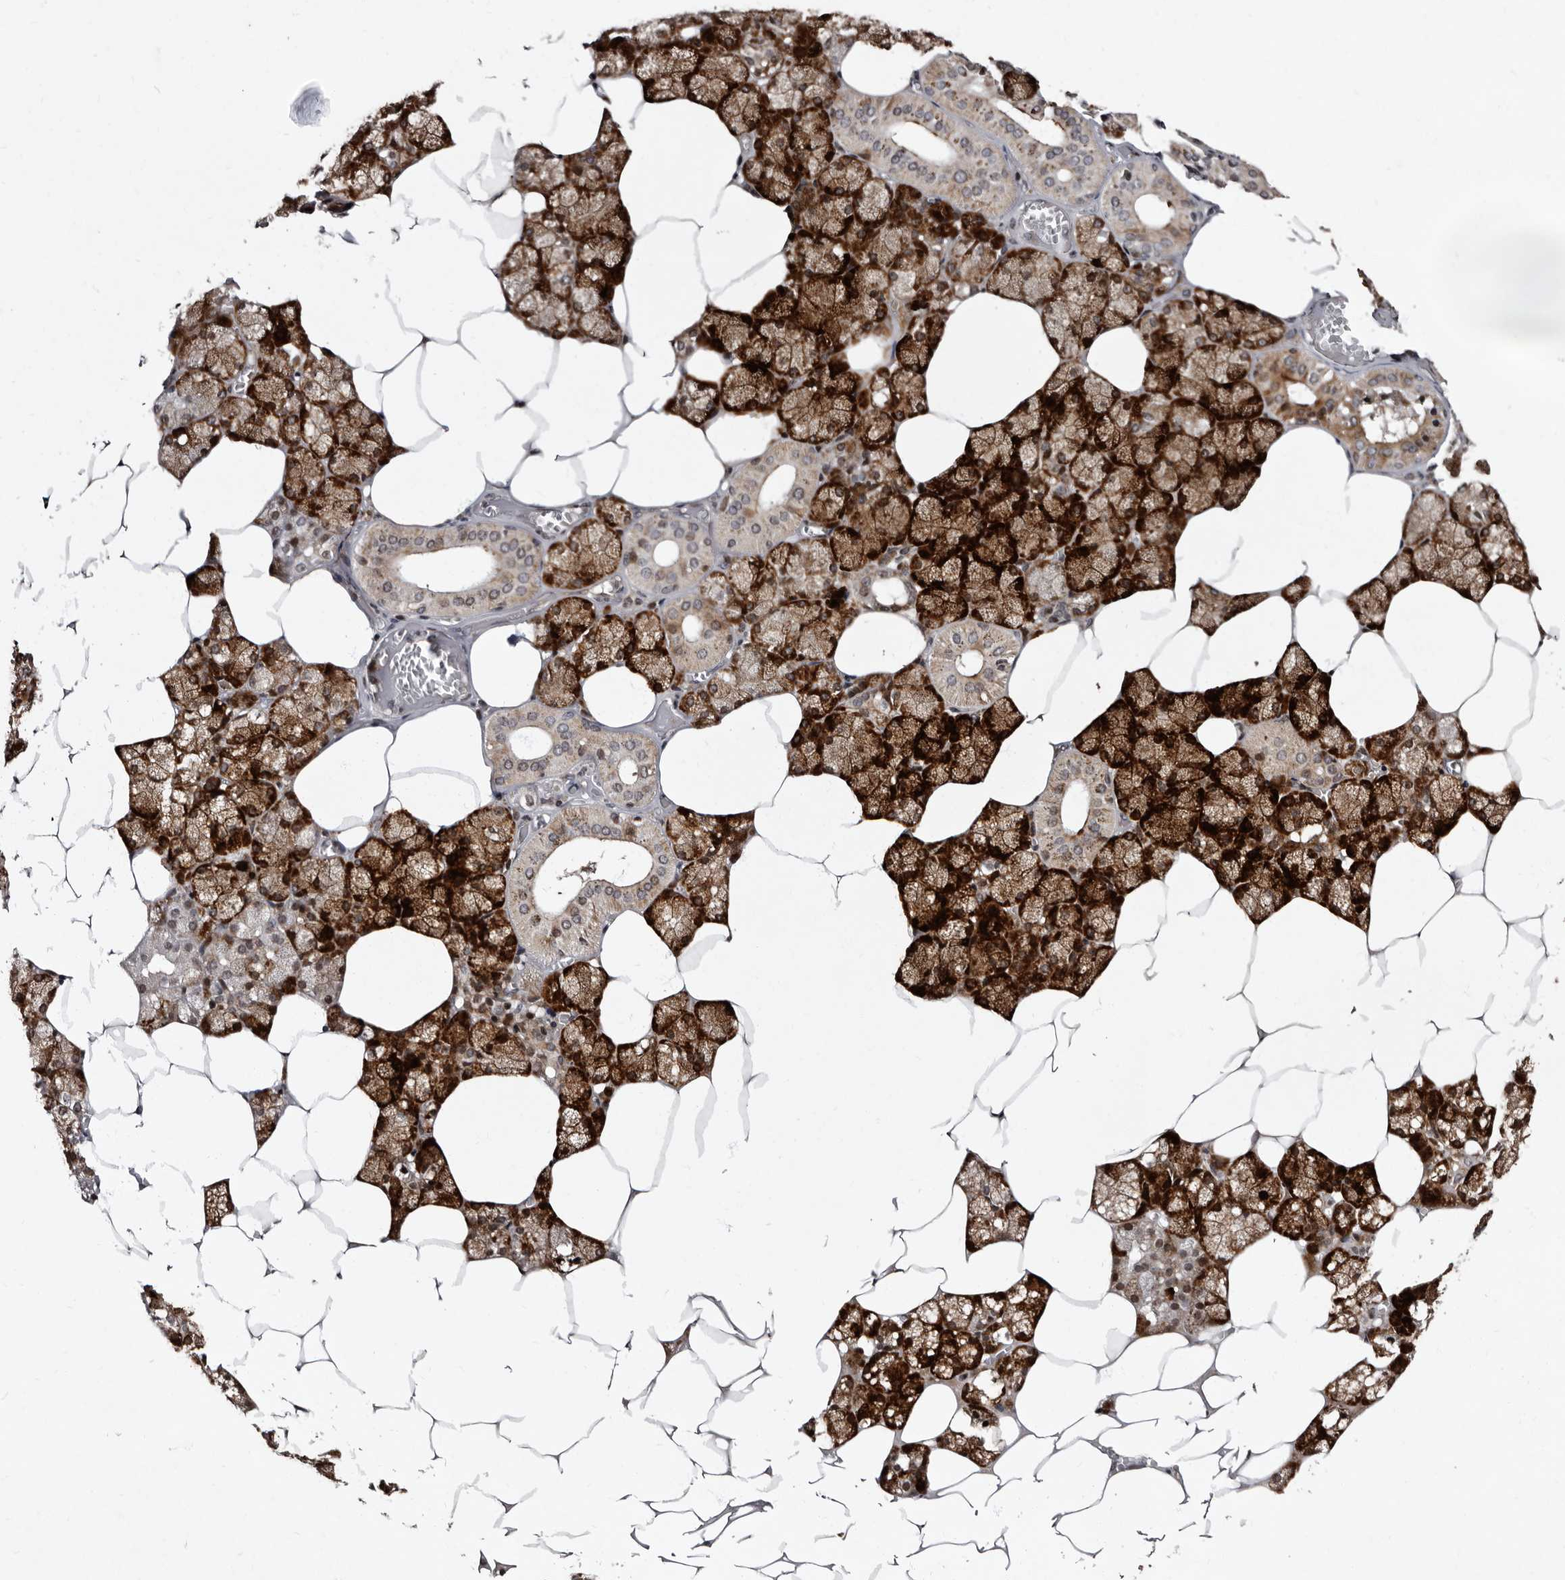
{"staining": {"intensity": "strong", "quantity": "25%-75%", "location": "cytoplasmic/membranous,nuclear"}, "tissue": "salivary gland", "cell_type": "Glandular cells", "image_type": "normal", "snomed": [{"axis": "morphology", "description": "Normal tissue, NOS"}, {"axis": "topography", "description": "Salivary gland"}], "caption": "The histopathology image shows staining of normal salivary gland, revealing strong cytoplasmic/membranous,nuclear protein positivity (brown color) within glandular cells. (DAB = brown stain, brightfield microscopy at high magnification).", "gene": "TNKS", "patient": {"sex": "male", "age": 62}}